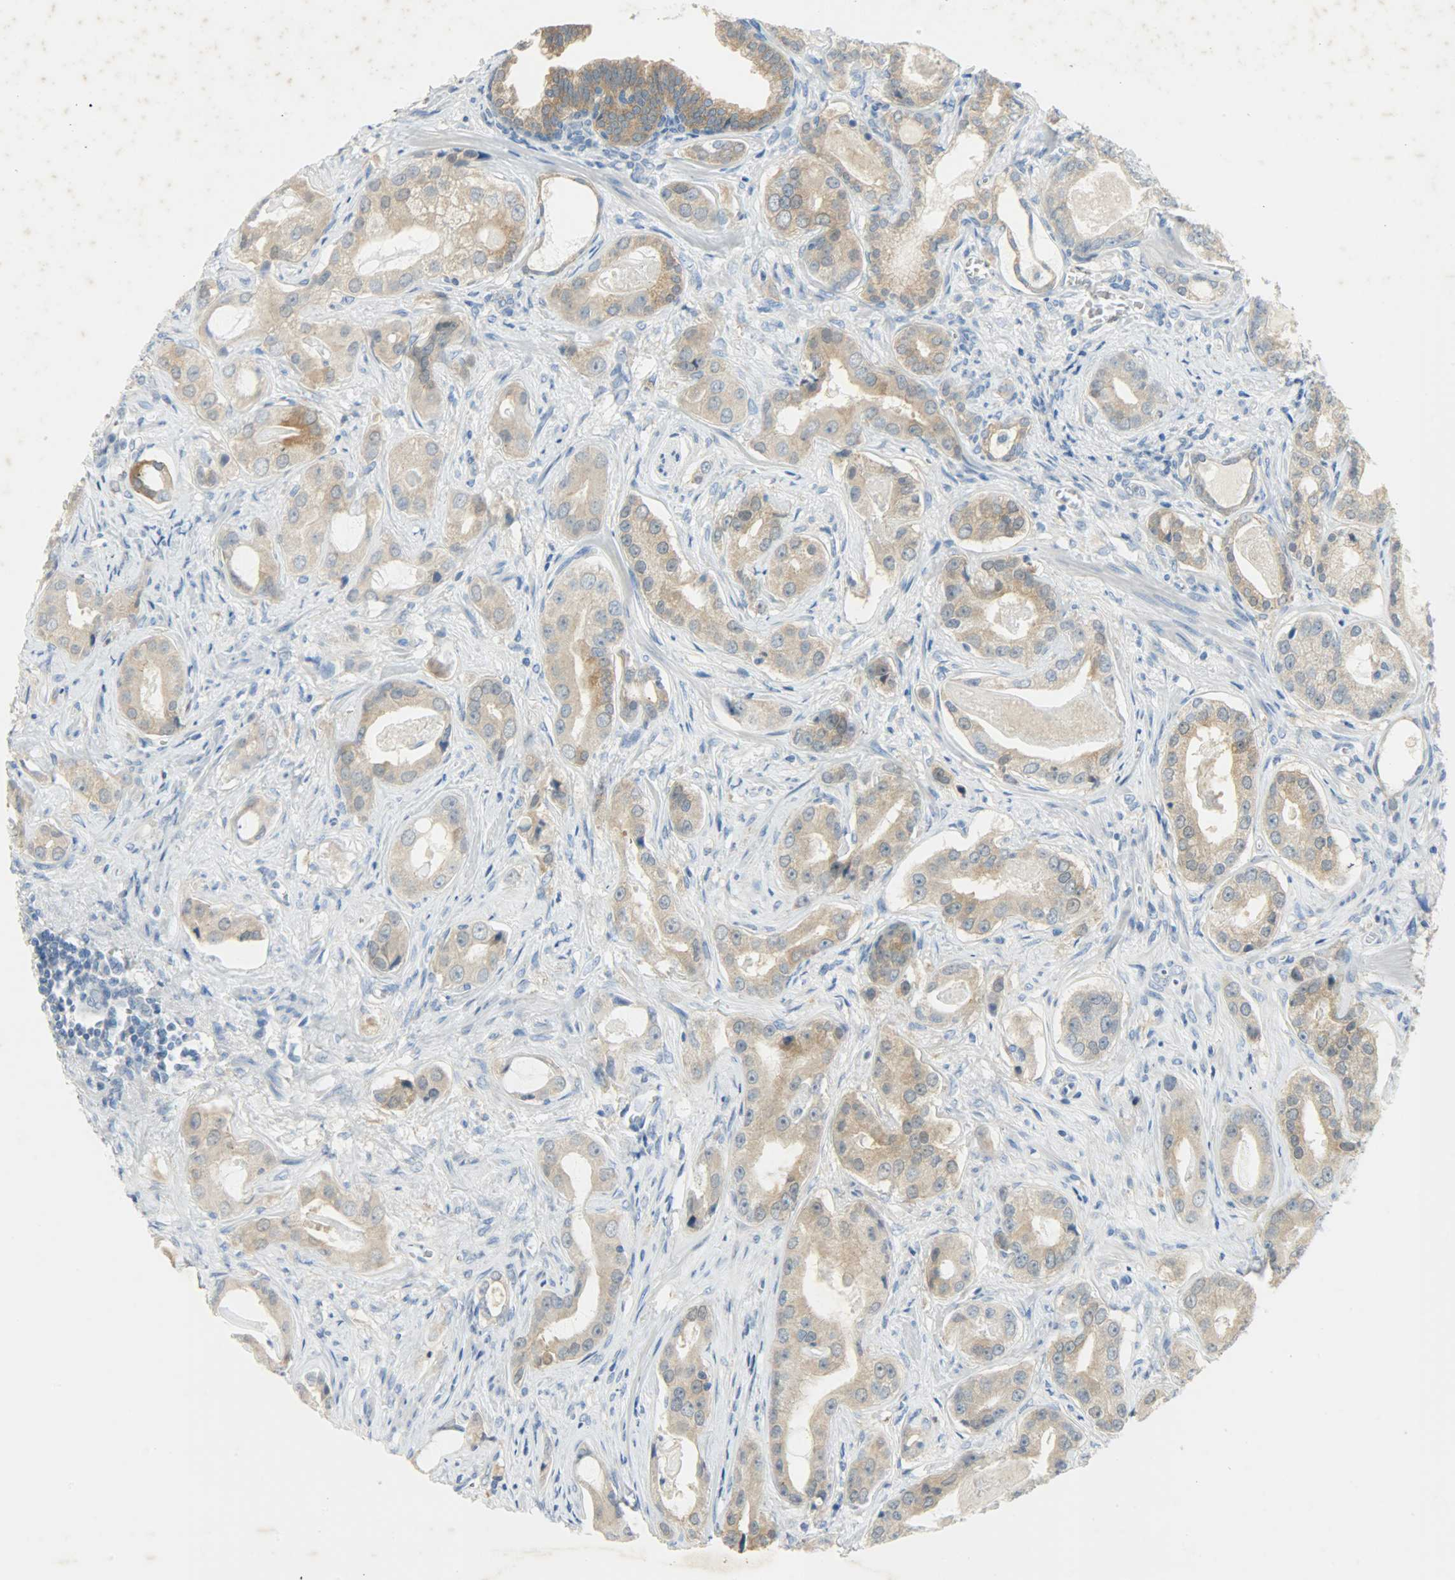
{"staining": {"intensity": "moderate", "quantity": ">75%", "location": "cytoplasmic/membranous"}, "tissue": "prostate cancer", "cell_type": "Tumor cells", "image_type": "cancer", "snomed": [{"axis": "morphology", "description": "Adenocarcinoma, Low grade"}, {"axis": "topography", "description": "Prostate"}], "caption": "Prostate cancer stained for a protein (brown) exhibits moderate cytoplasmic/membranous positive expression in approximately >75% of tumor cells.", "gene": "PROM1", "patient": {"sex": "male", "age": 59}}